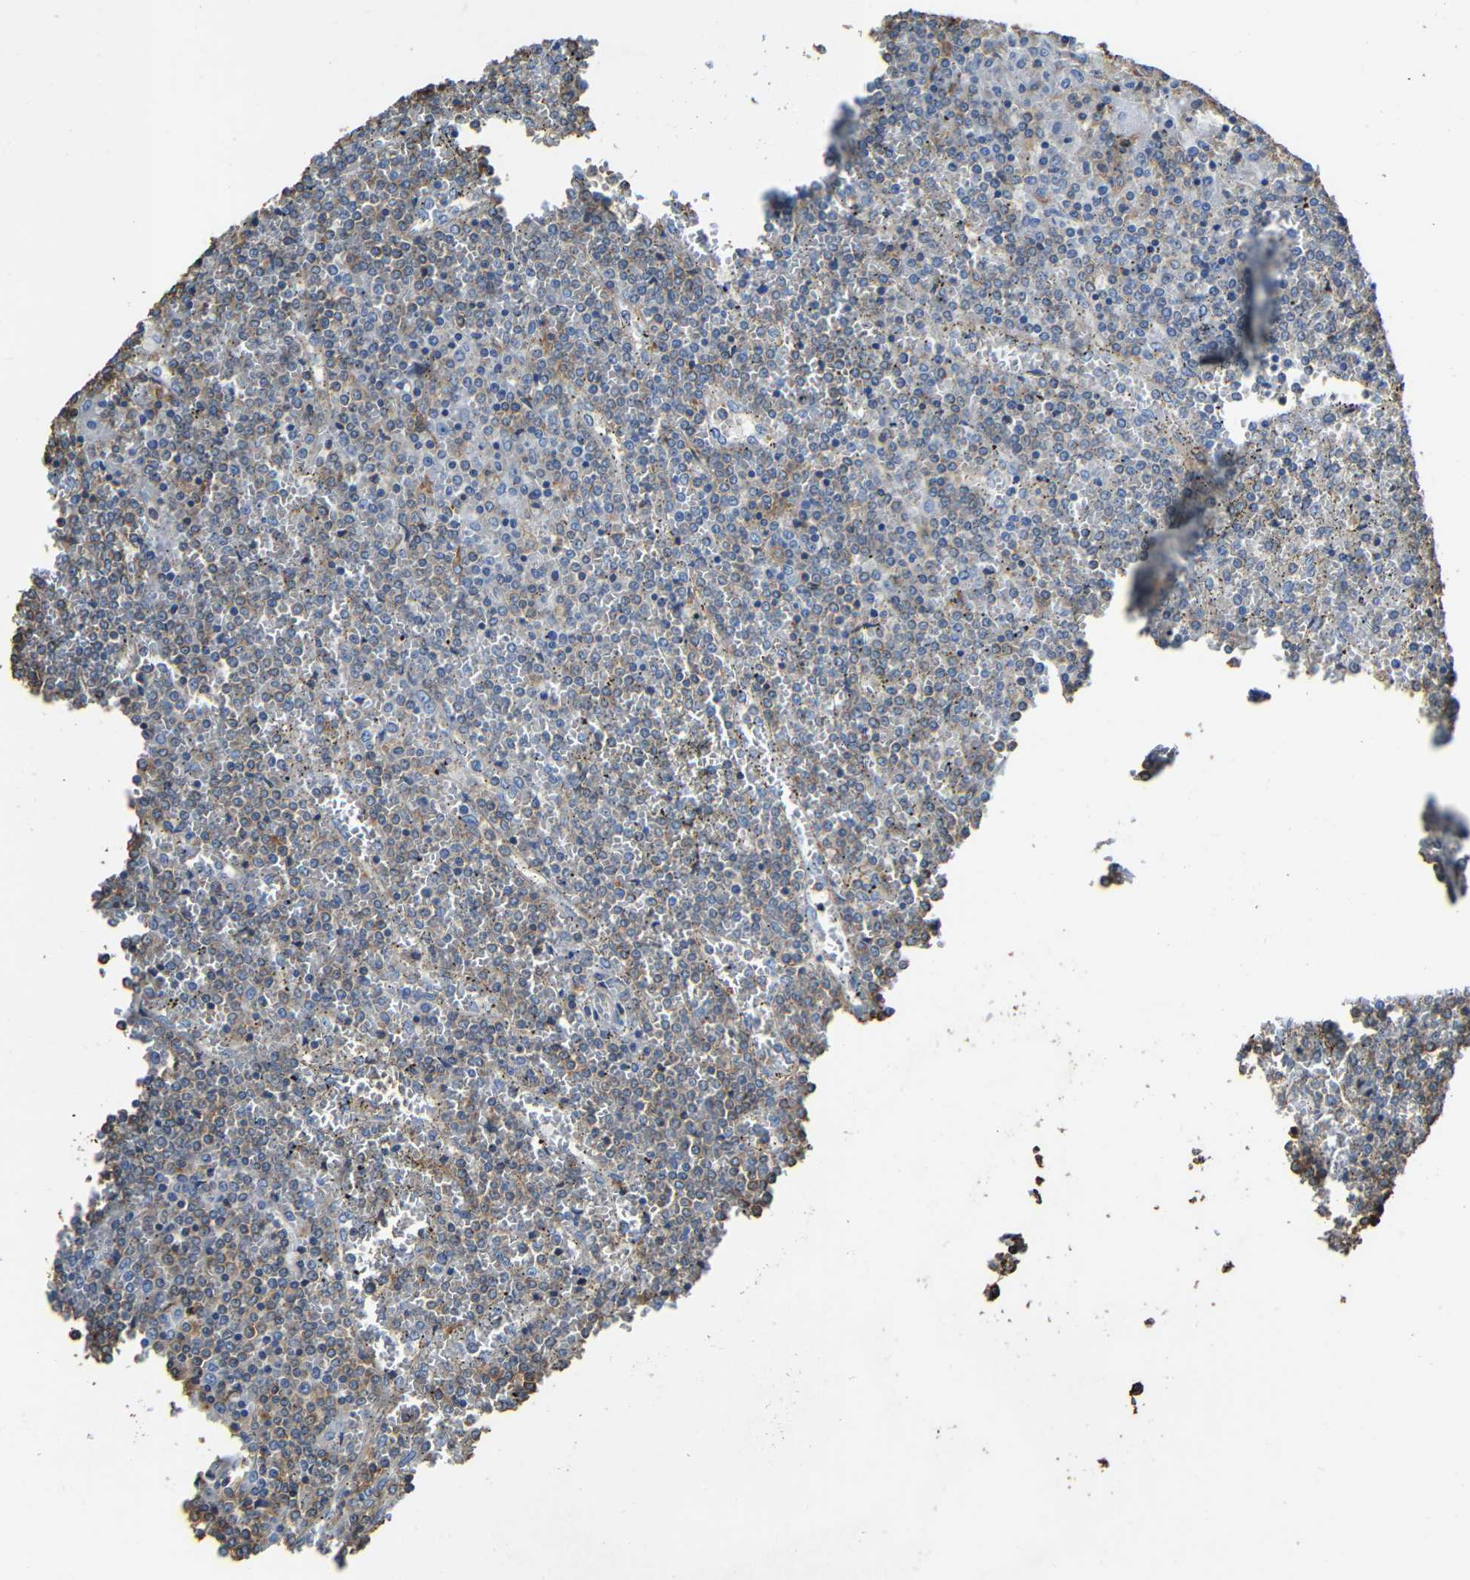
{"staining": {"intensity": "weak", "quantity": "<25%", "location": "cytoplasmic/membranous"}, "tissue": "lymphoma", "cell_type": "Tumor cells", "image_type": "cancer", "snomed": [{"axis": "morphology", "description": "Malignant lymphoma, non-Hodgkin's type, Low grade"}, {"axis": "topography", "description": "Spleen"}], "caption": "IHC micrograph of neoplastic tissue: human lymphoma stained with DAB shows no significant protein staining in tumor cells.", "gene": "RHOT2", "patient": {"sex": "female", "age": 19}}